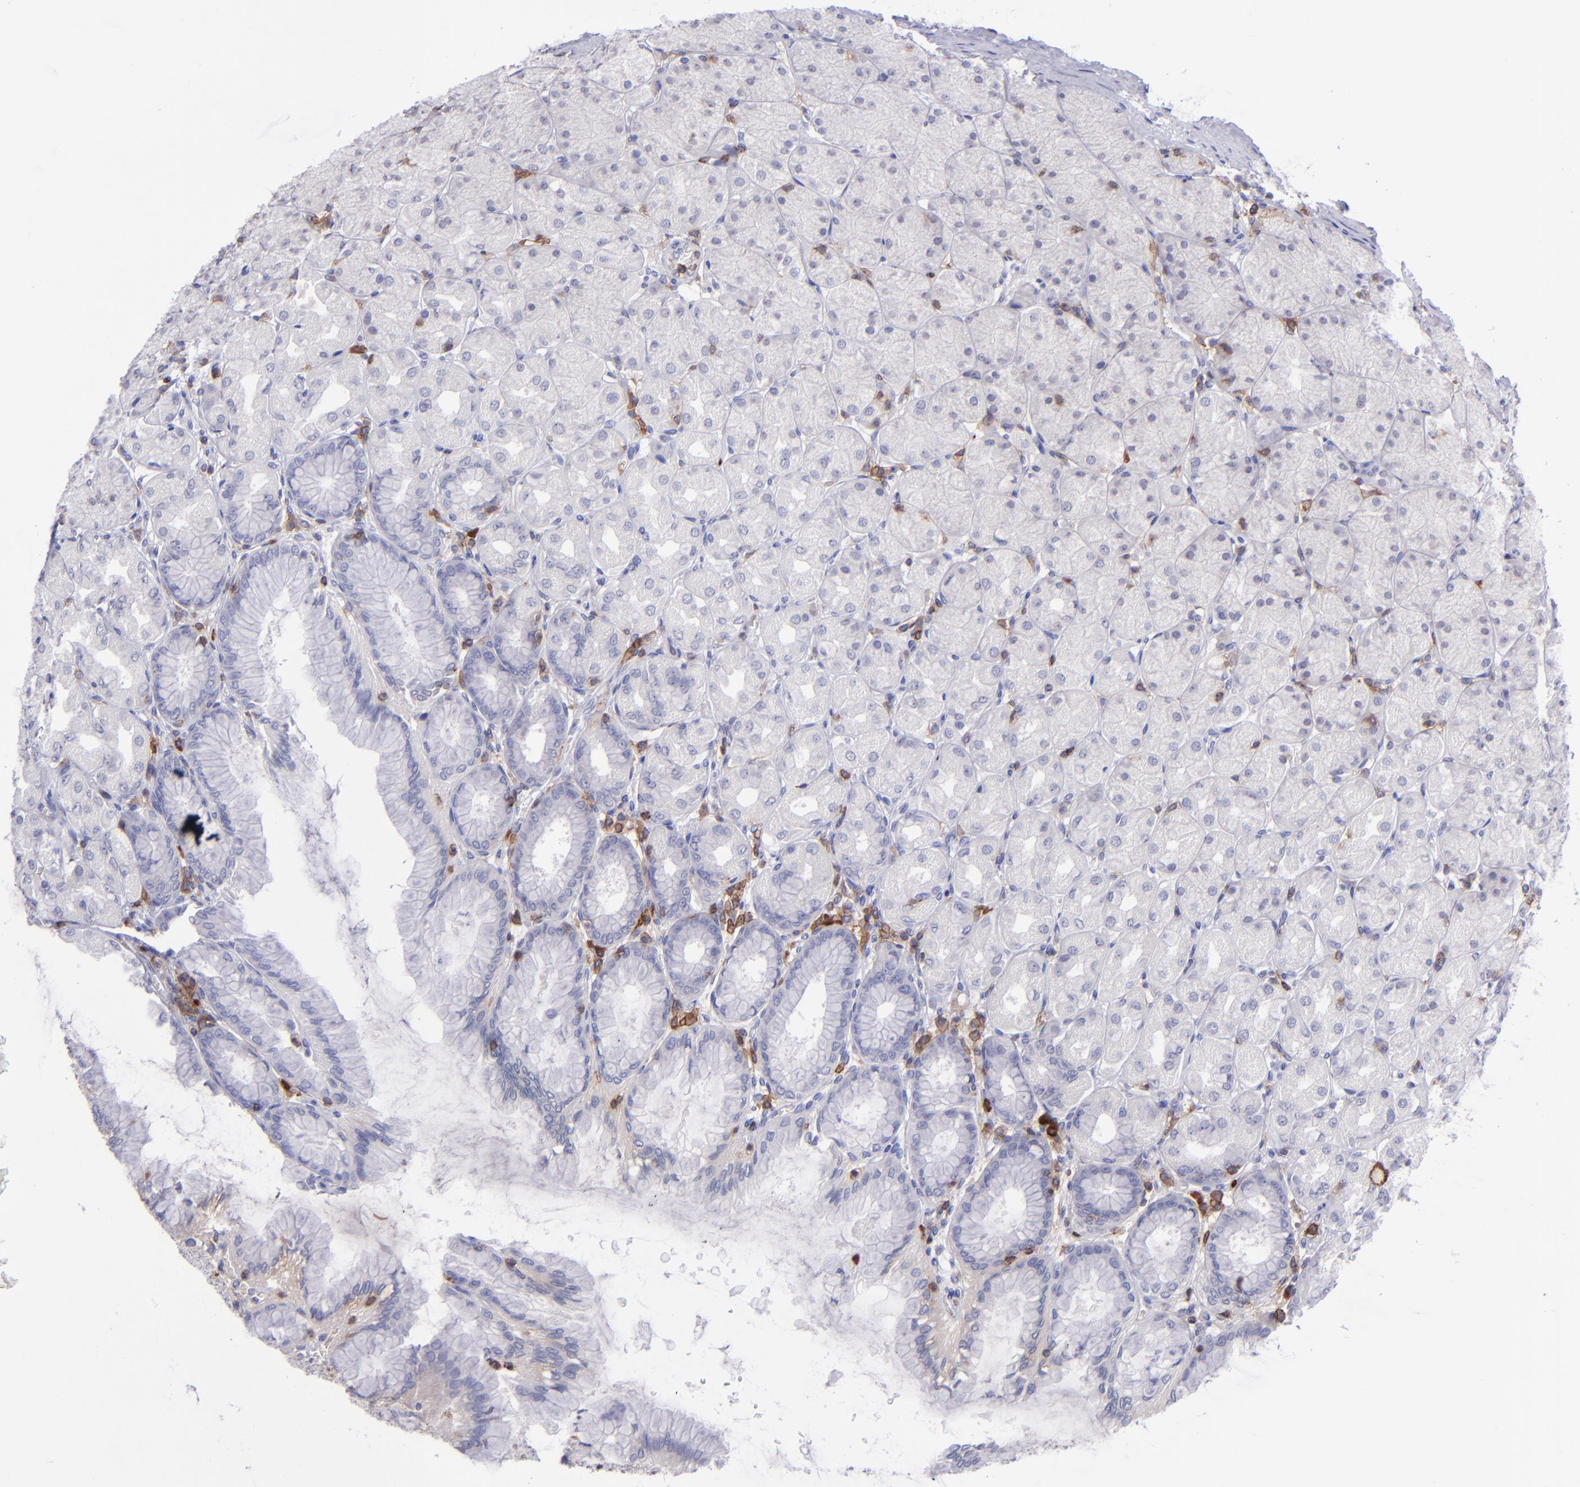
{"staining": {"intensity": "negative", "quantity": "none", "location": "none"}, "tissue": "stomach", "cell_type": "Glandular cells", "image_type": "normal", "snomed": [{"axis": "morphology", "description": "Normal tissue, NOS"}, {"axis": "topography", "description": "Stomach, upper"}], "caption": "High magnification brightfield microscopy of normal stomach stained with DAB (brown) and counterstained with hematoxylin (blue): glandular cells show no significant positivity. (Immunohistochemistry, brightfield microscopy, high magnification).", "gene": "ICAM3", "patient": {"sex": "female", "age": 56}}